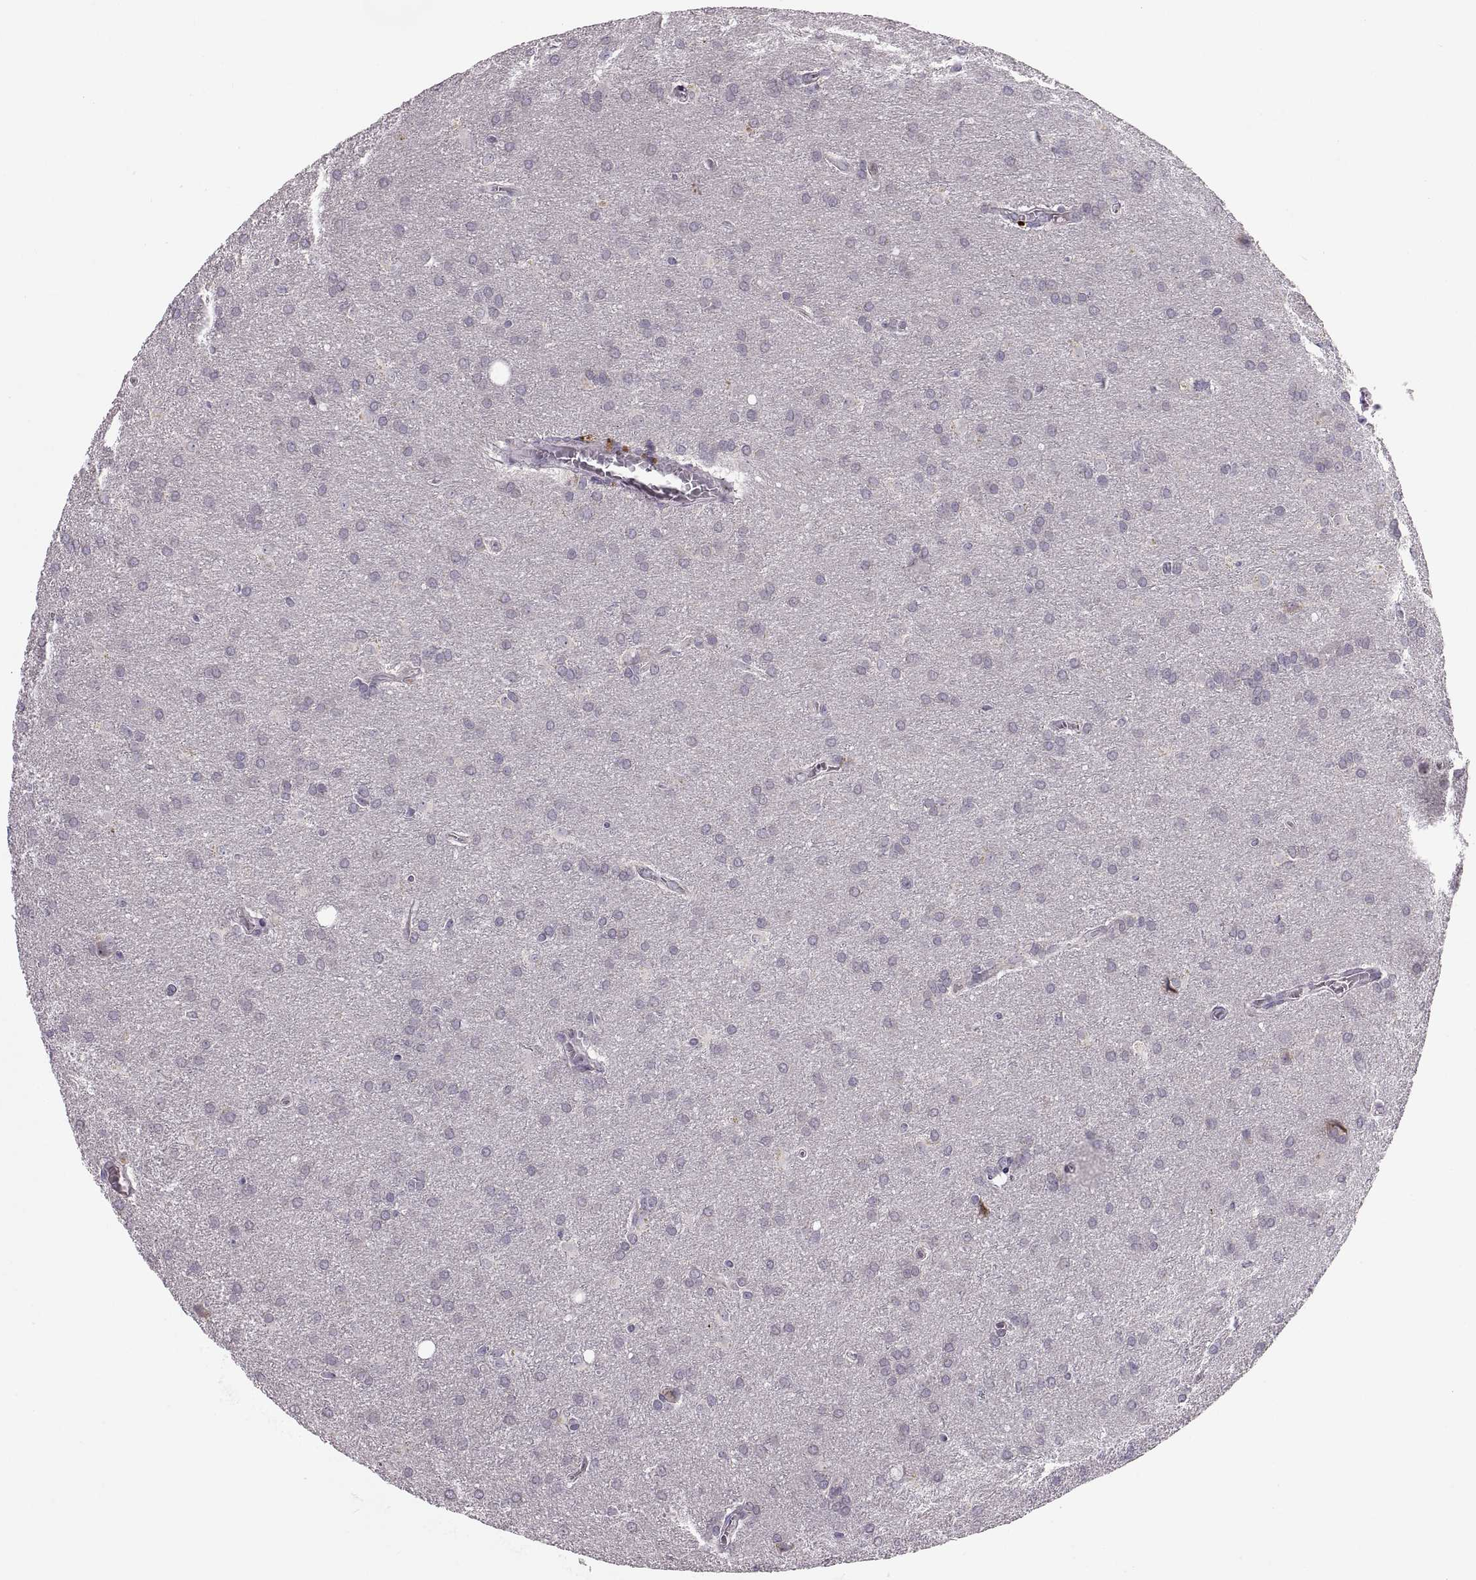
{"staining": {"intensity": "negative", "quantity": "none", "location": "none"}, "tissue": "glioma", "cell_type": "Tumor cells", "image_type": "cancer", "snomed": [{"axis": "morphology", "description": "Glioma, malignant, Low grade"}, {"axis": "topography", "description": "Brain"}], "caption": "Immunohistochemistry (IHC) of human low-grade glioma (malignant) exhibits no expression in tumor cells.", "gene": "ADH6", "patient": {"sex": "female", "age": 32}}